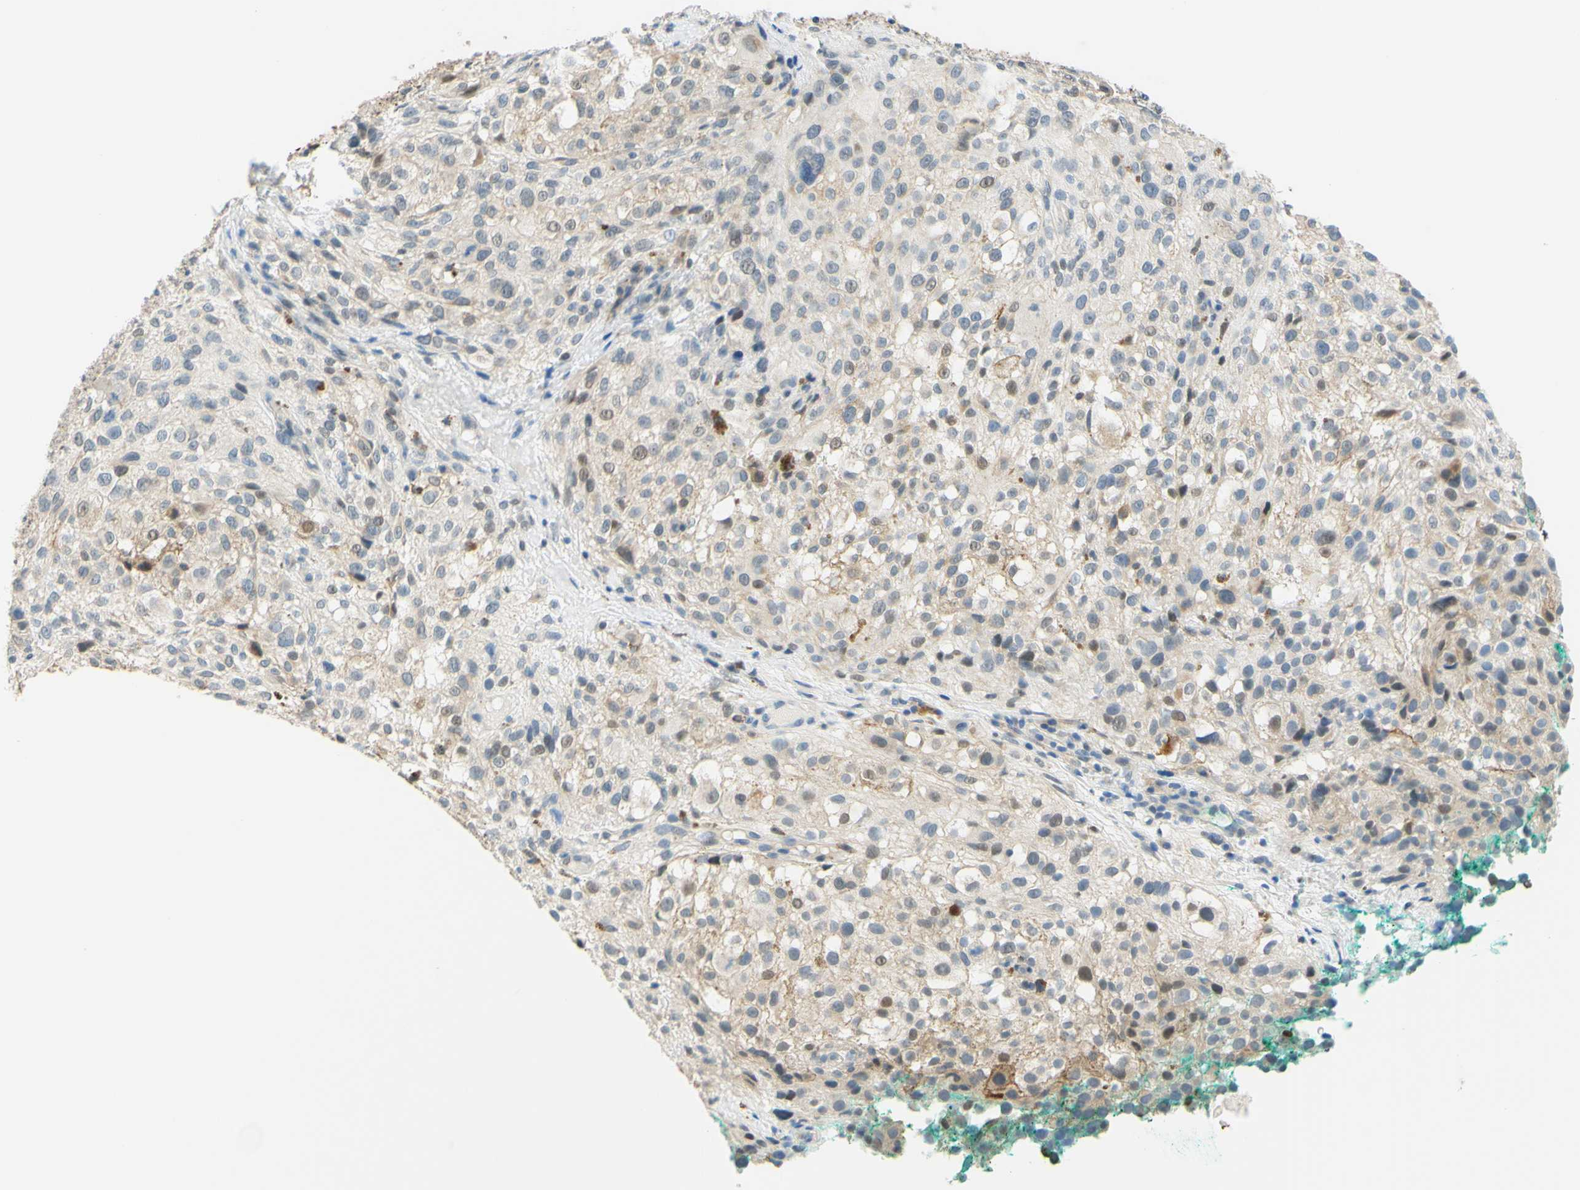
{"staining": {"intensity": "weak", "quantity": "<25%", "location": "cytoplasmic/membranous"}, "tissue": "melanoma", "cell_type": "Tumor cells", "image_type": "cancer", "snomed": [{"axis": "morphology", "description": "Necrosis, NOS"}, {"axis": "morphology", "description": "Malignant melanoma, NOS"}, {"axis": "topography", "description": "Skin"}], "caption": "The photomicrograph reveals no staining of tumor cells in malignant melanoma. Nuclei are stained in blue.", "gene": "TREM2", "patient": {"sex": "female", "age": 87}}